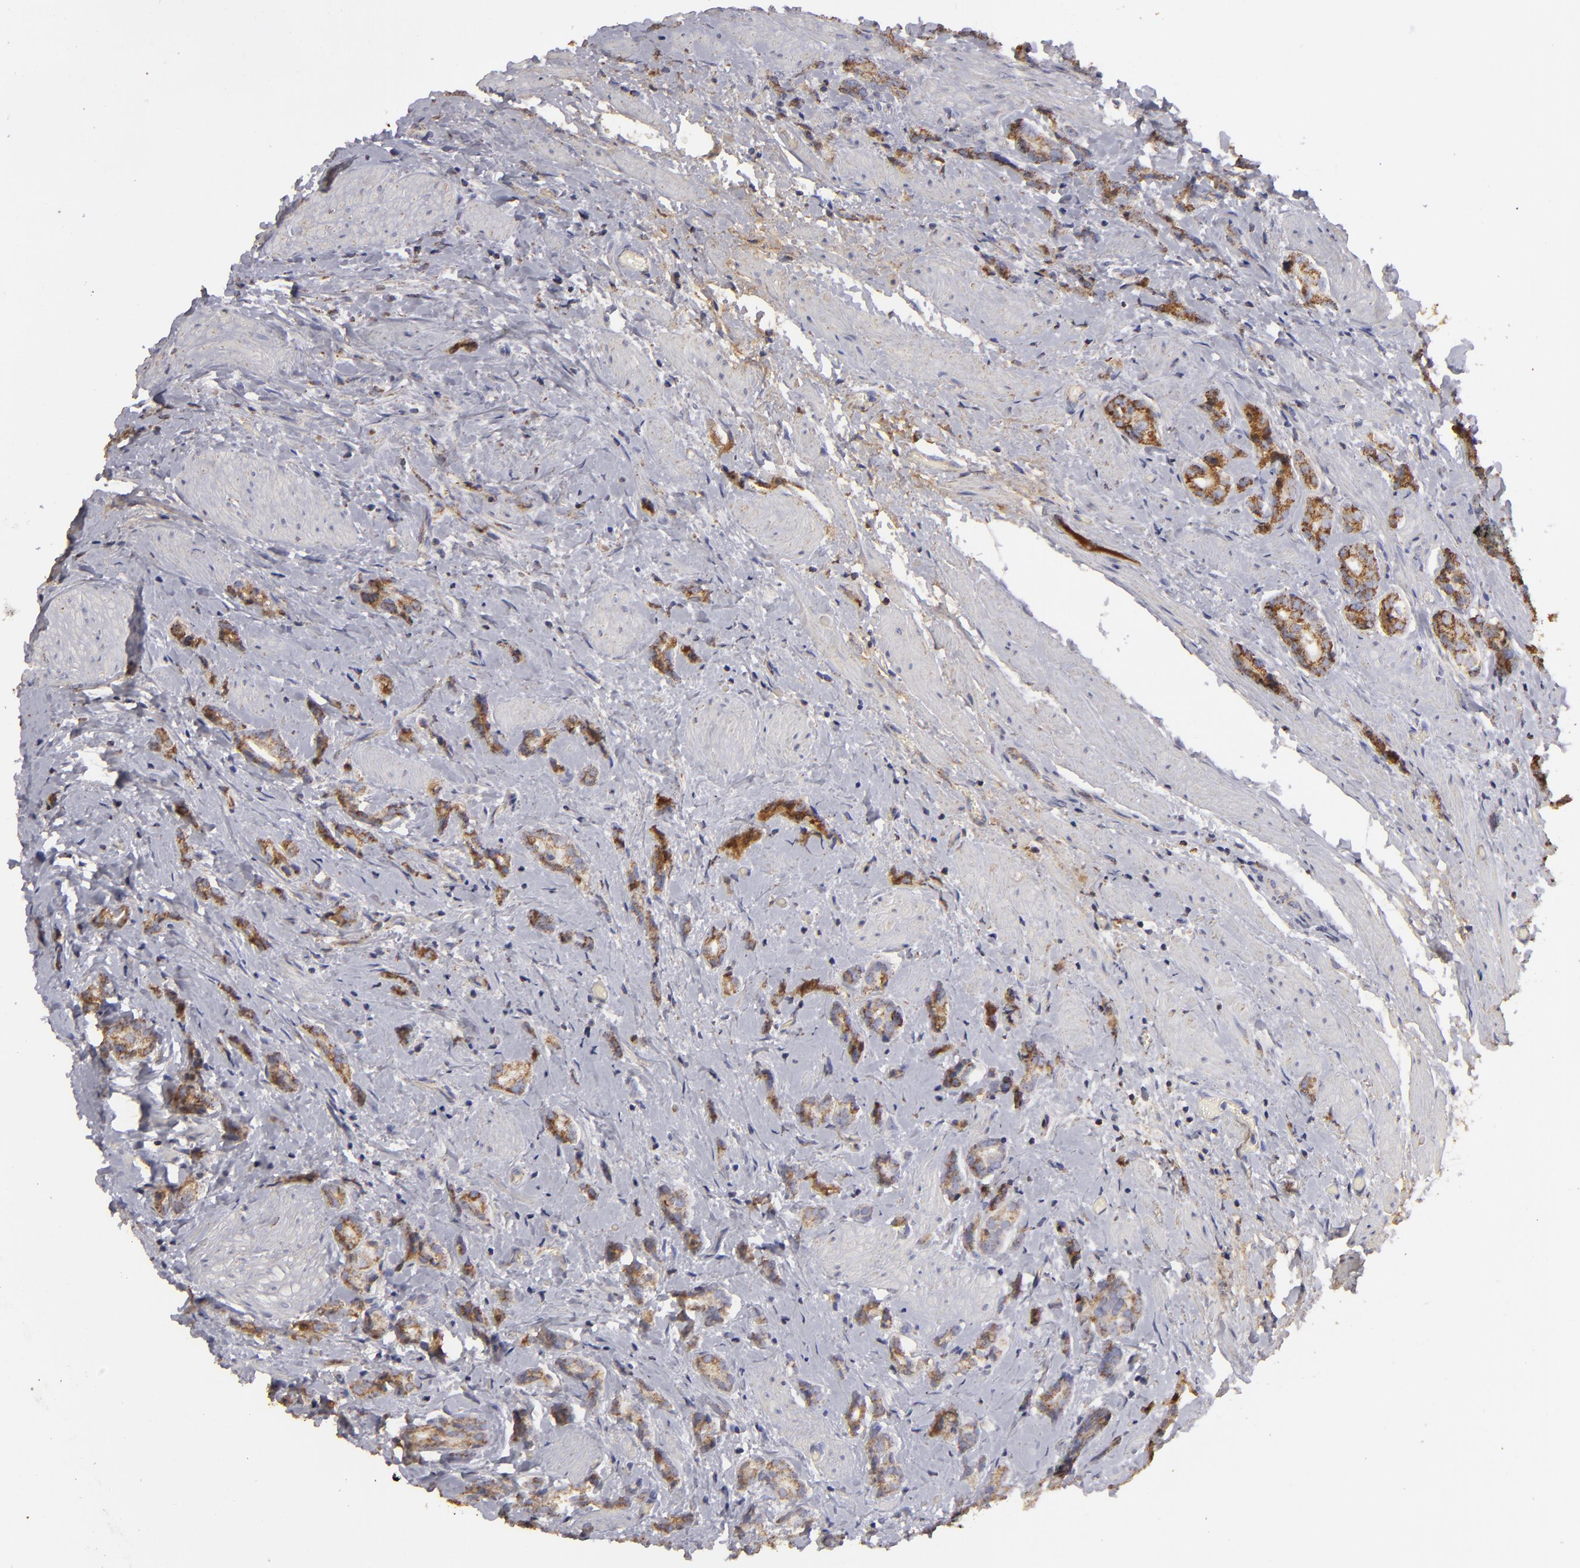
{"staining": {"intensity": "moderate", "quantity": ">75%", "location": "cytoplasmic/membranous"}, "tissue": "prostate cancer", "cell_type": "Tumor cells", "image_type": "cancer", "snomed": [{"axis": "morphology", "description": "Adenocarcinoma, Medium grade"}, {"axis": "topography", "description": "Prostate"}], "caption": "Immunohistochemistry (IHC) histopathology image of neoplastic tissue: human adenocarcinoma (medium-grade) (prostate) stained using immunohistochemistry (IHC) demonstrates medium levels of moderate protein expression localized specifically in the cytoplasmic/membranous of tumor cells, appearing as a cytoplasmic/membranous brown color.", "gene": "CFB", "patient": {"sex": "male", "age": 59}}